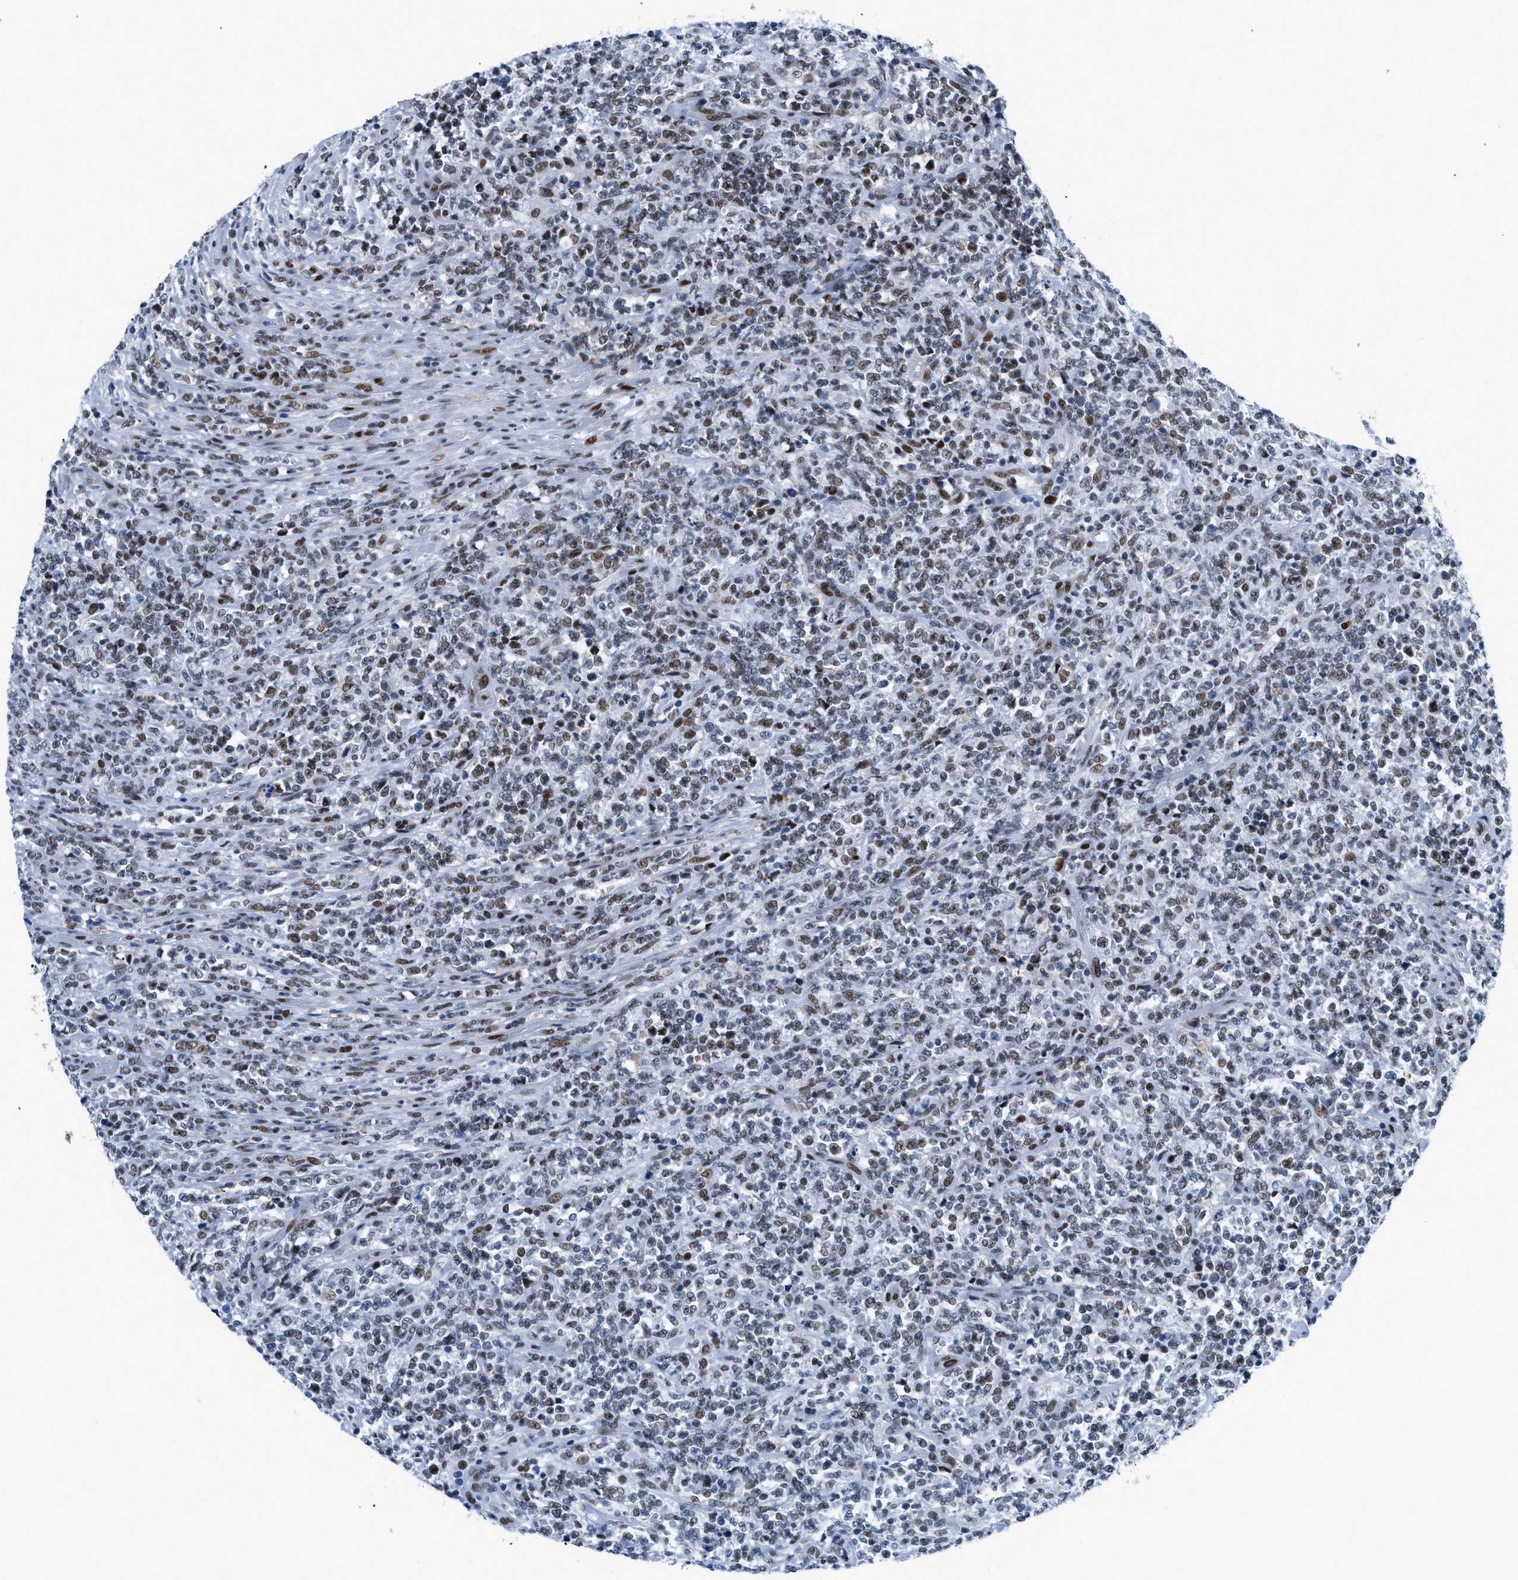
{"staining": {"intensity": "moderate", "quantity": "25%-75%", "location": "nuclear"}, "tissue": "lymphoma", "cell_type": "Tumor cells", "image_type": "cancer", "snomed": [{"axis": "morphology", "description": "Malignant lymphoma, non-Hodgkin's type, High grade"}, {"axis": "topography", "description": "Soft tissue"}], "caption": "A high-resolution micrograph shows immunohistochemistry (IHC) staining of high-grade malignant lymphoma, non-Hodgkin's type, which demonstrates moderate nuclear staining in about 25%-75% of tumor cells. (Brightfield microscopy of DAB IHC at high magnification).", "gene": "SMARCAD1", "patient": {"sex": "male", "age": 18}}